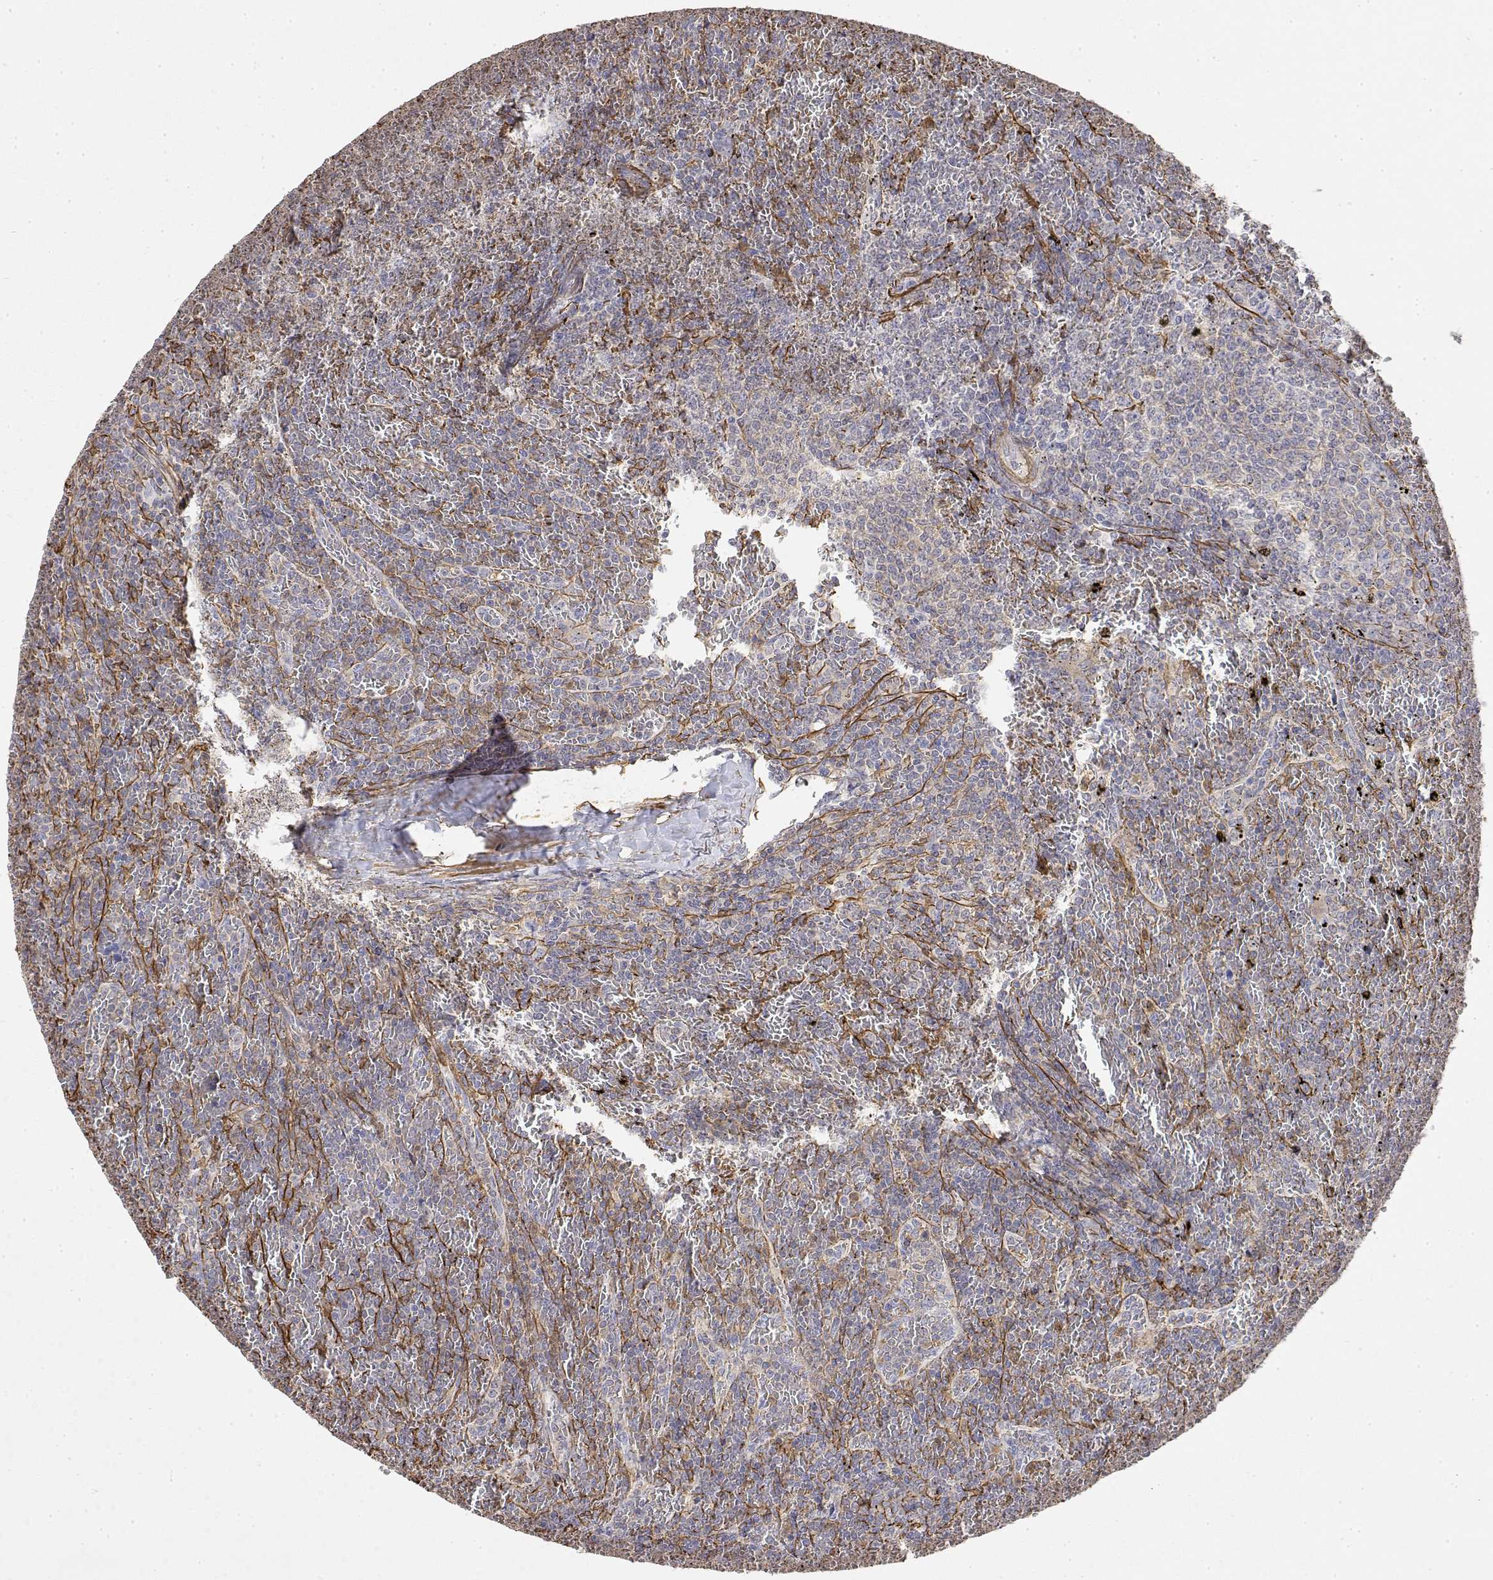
{"staining": {"intensity": "negative", "quantity": "none", "location": "none"}, "tissue": "lymphoma", "cell_type": "Tumor cells", "image_type": "cancer", "snomed": [{"axis": "morphology", "description": "Malignant lymphoma, non-Hodgkin's type, Low grade"}, {"axis": "topography", "description": "Spleen"}], "caption": "The histopathology image shows no significant positivity in tumor cells of lymphoma. Nuclei are stained in blue.", "gene": "SOWAHD", "patient": {"sex": "female", "age": 77}}